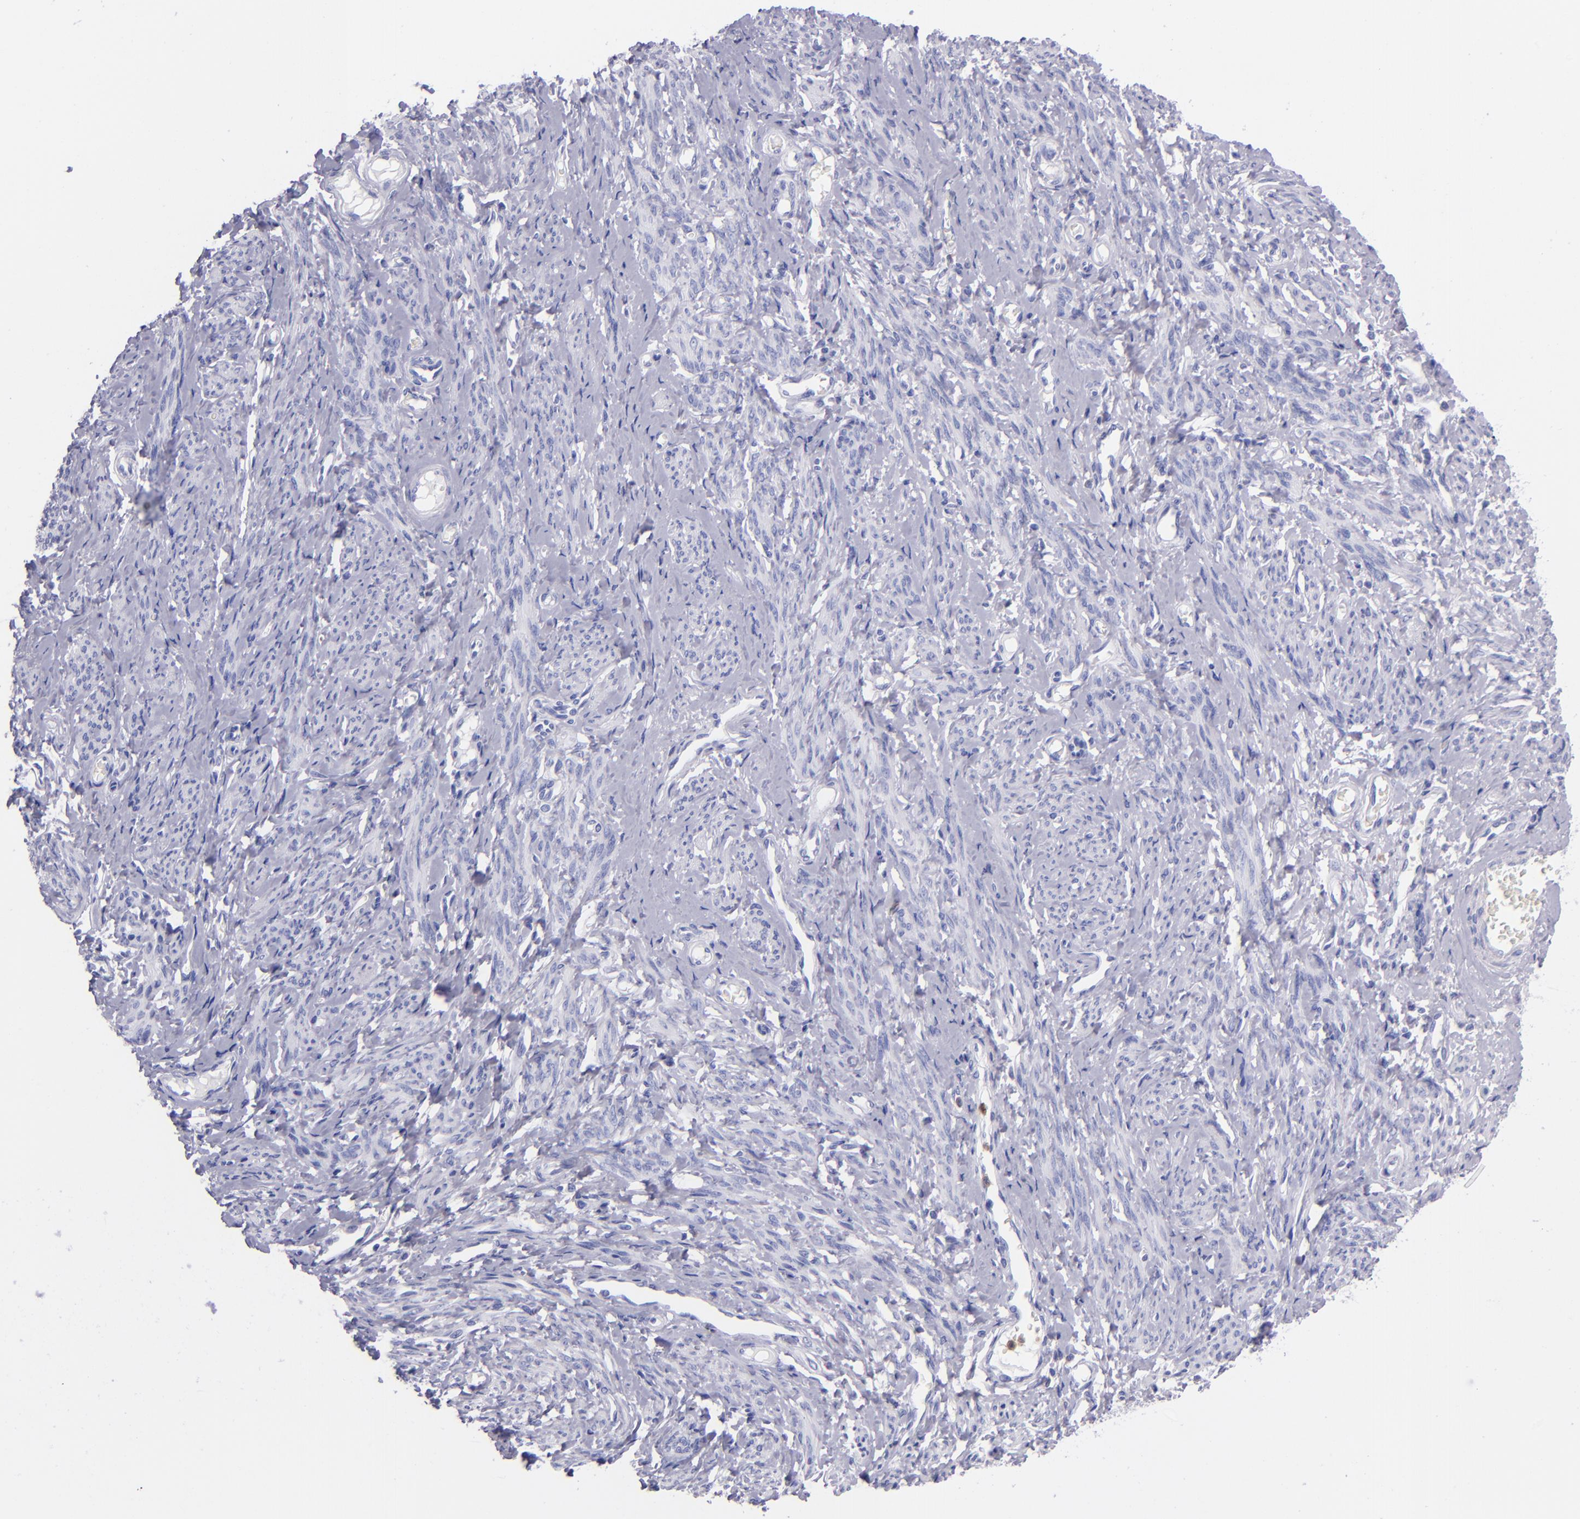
{"staining": {"intensity": "negative", "quantity": "none", "location": "none"}, "tissue": "smooth muscle", "cell_type": "Smooth muscle cells", "image_type": "normal", "snomed": [{"axis": "morphology", "description": "Normal tissue, NOS"}, {"axis": "topography", "description": "Cervix"}, {"axis": "topography", "description": "Endometrium"}], "caption": "IHC of benign smooth muscle displays no staining in smooth muscle cells. Brightfield microscopy of immunohistochemistry (IHC) stained with DAB (3,3'-diaminobenzidine) (brown) and hematoxylin (blue), captured at high magnification.", "gene": "CR1", "patient": {"sex": "female", "age": 65}}